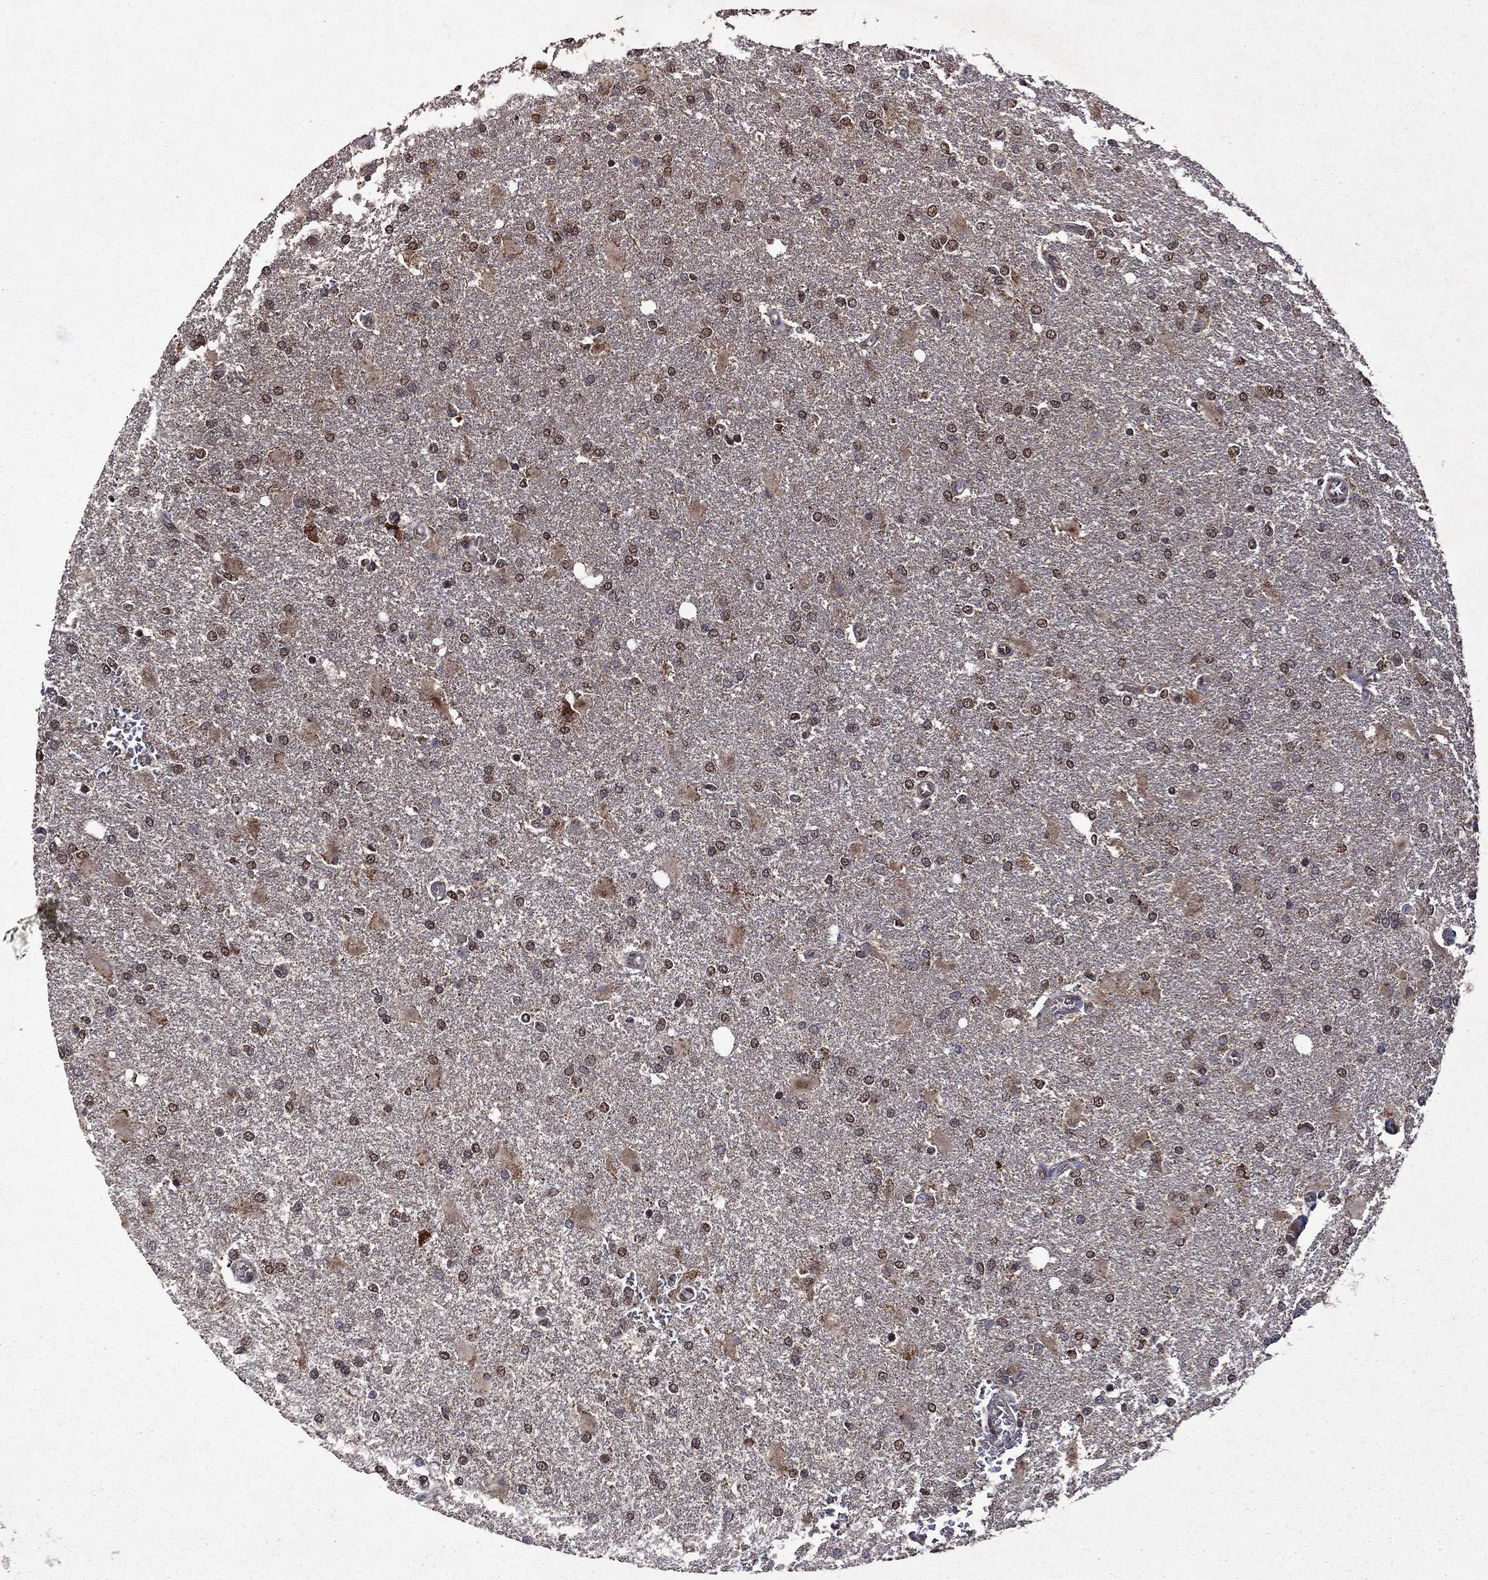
{"staining": {"intensity": "moderate", "quantity": "<25%", "location": "cytoplasmic/membranous,nuclear"}, "tissue": "glioma", "cell_type": "Tumor cells", "image_type": "cancer", "snomed": [{"axis": "morphology", "description": "Glioma, malignant, High grade"}, {"axis": "topography", "description": "Cerebral cortex"}], "caption": "This is a histology image of immunohistochemistry staining of malignant glioma (high-grade), which shows moderate expression in the cytoplasmic/membranous and nuclear of tumor cells.", "gene": "ITM2B", "patient": {"sex": "male", "age": 79}}